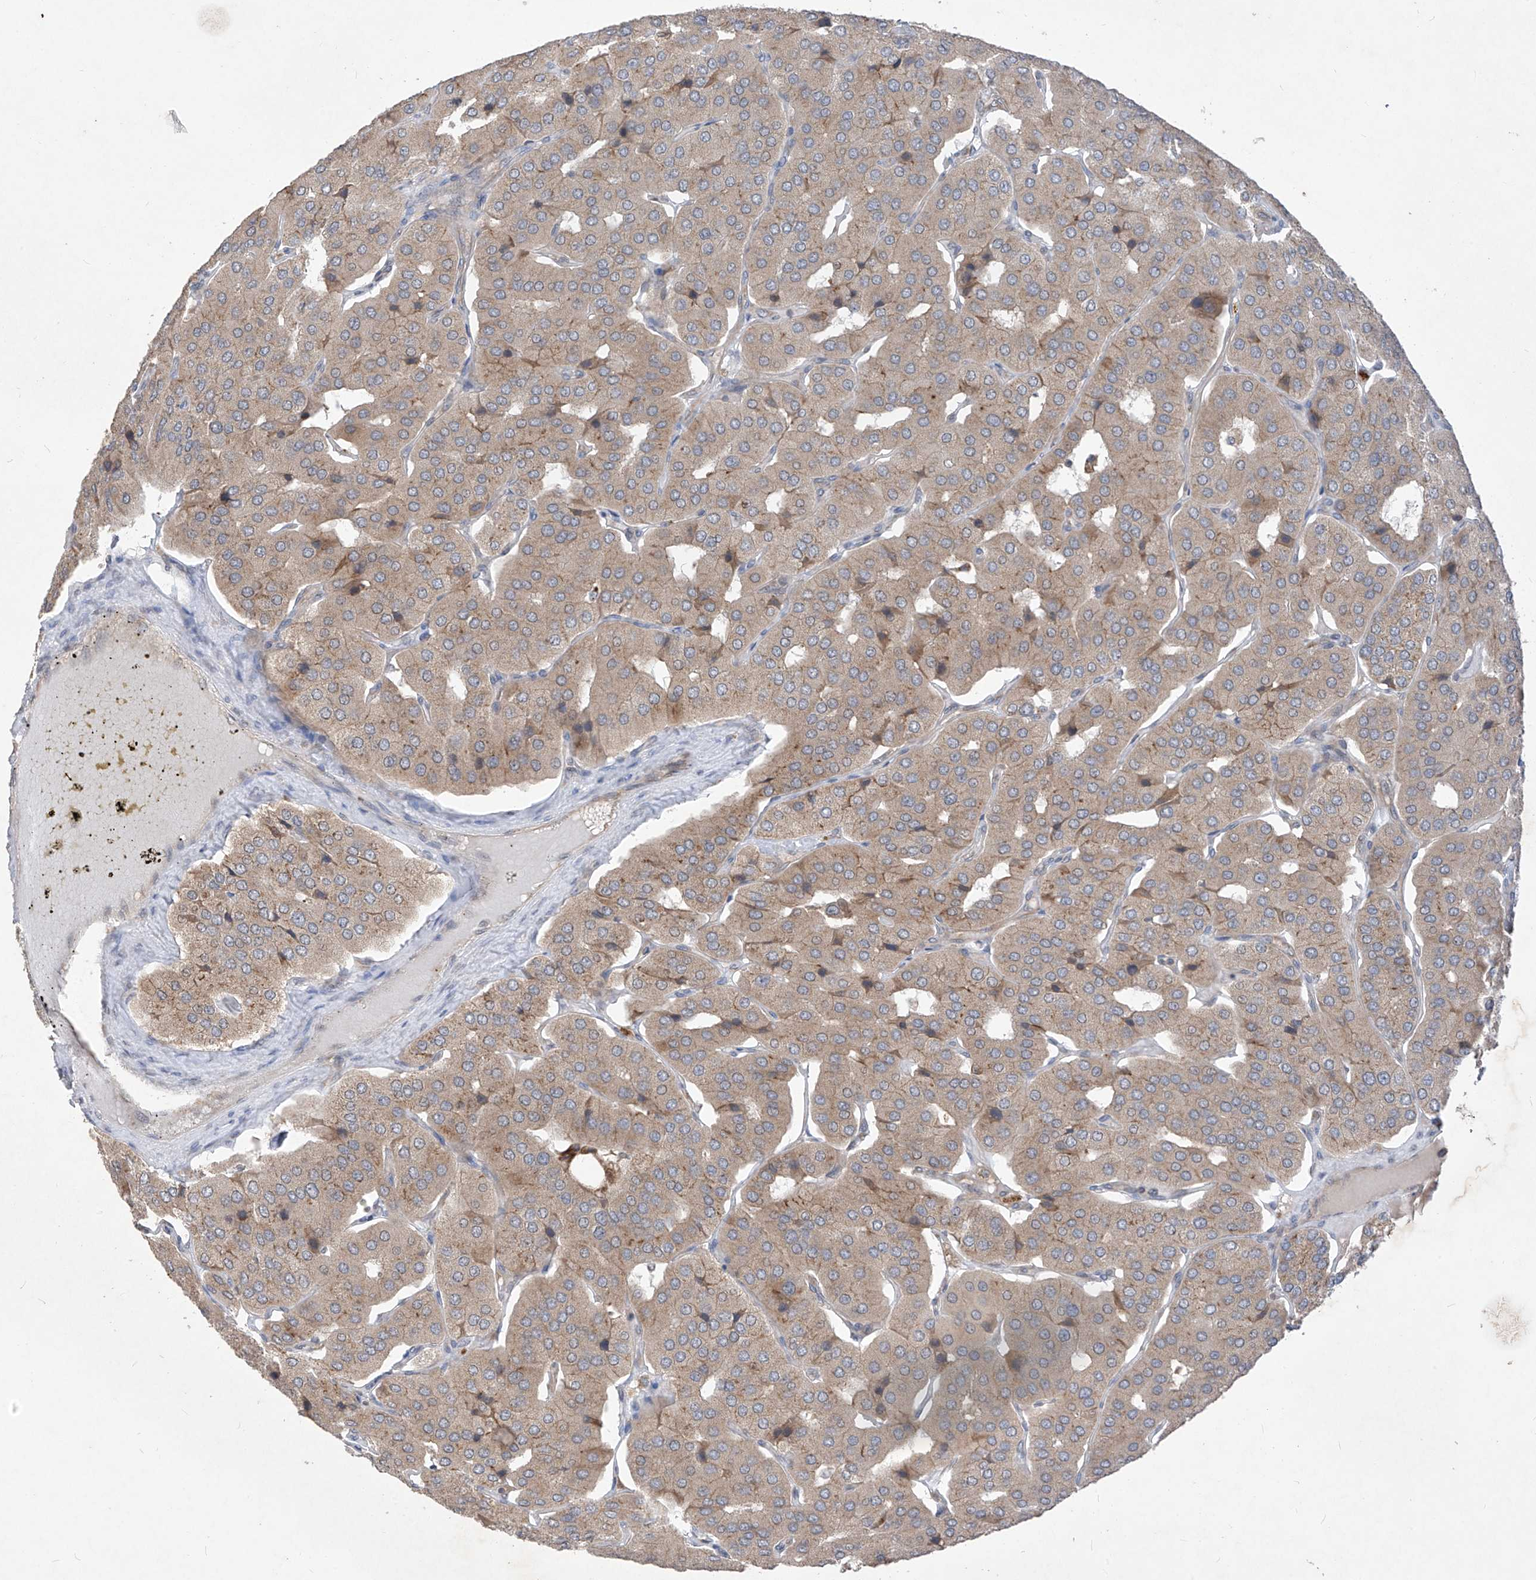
{"staining": {"intensity": "weak", "quantity": "<25%", "location": "cytoplasmic/membranous"}, "tissue": "parathyroid gland", "cell_type": "Glandular cells", "image_type": "normal", "snomed": [{"axis": "morphology", "description": "Normal tissue, NOS"}, {"axis": "morphology", "description": "Adenoma, NOS"}, {"axis": "topography", "description": "Parathyroid gland"}], "caption": "Parathyroid gland was stained to show a protein in brown. There is no significant expression in glandular cells. The staining is performed using DAB brown chromogen with nuclei counter-stained in using hematoxylin.", "gene": "RPL34", "patient": {"sex": "female", "age": 86}}